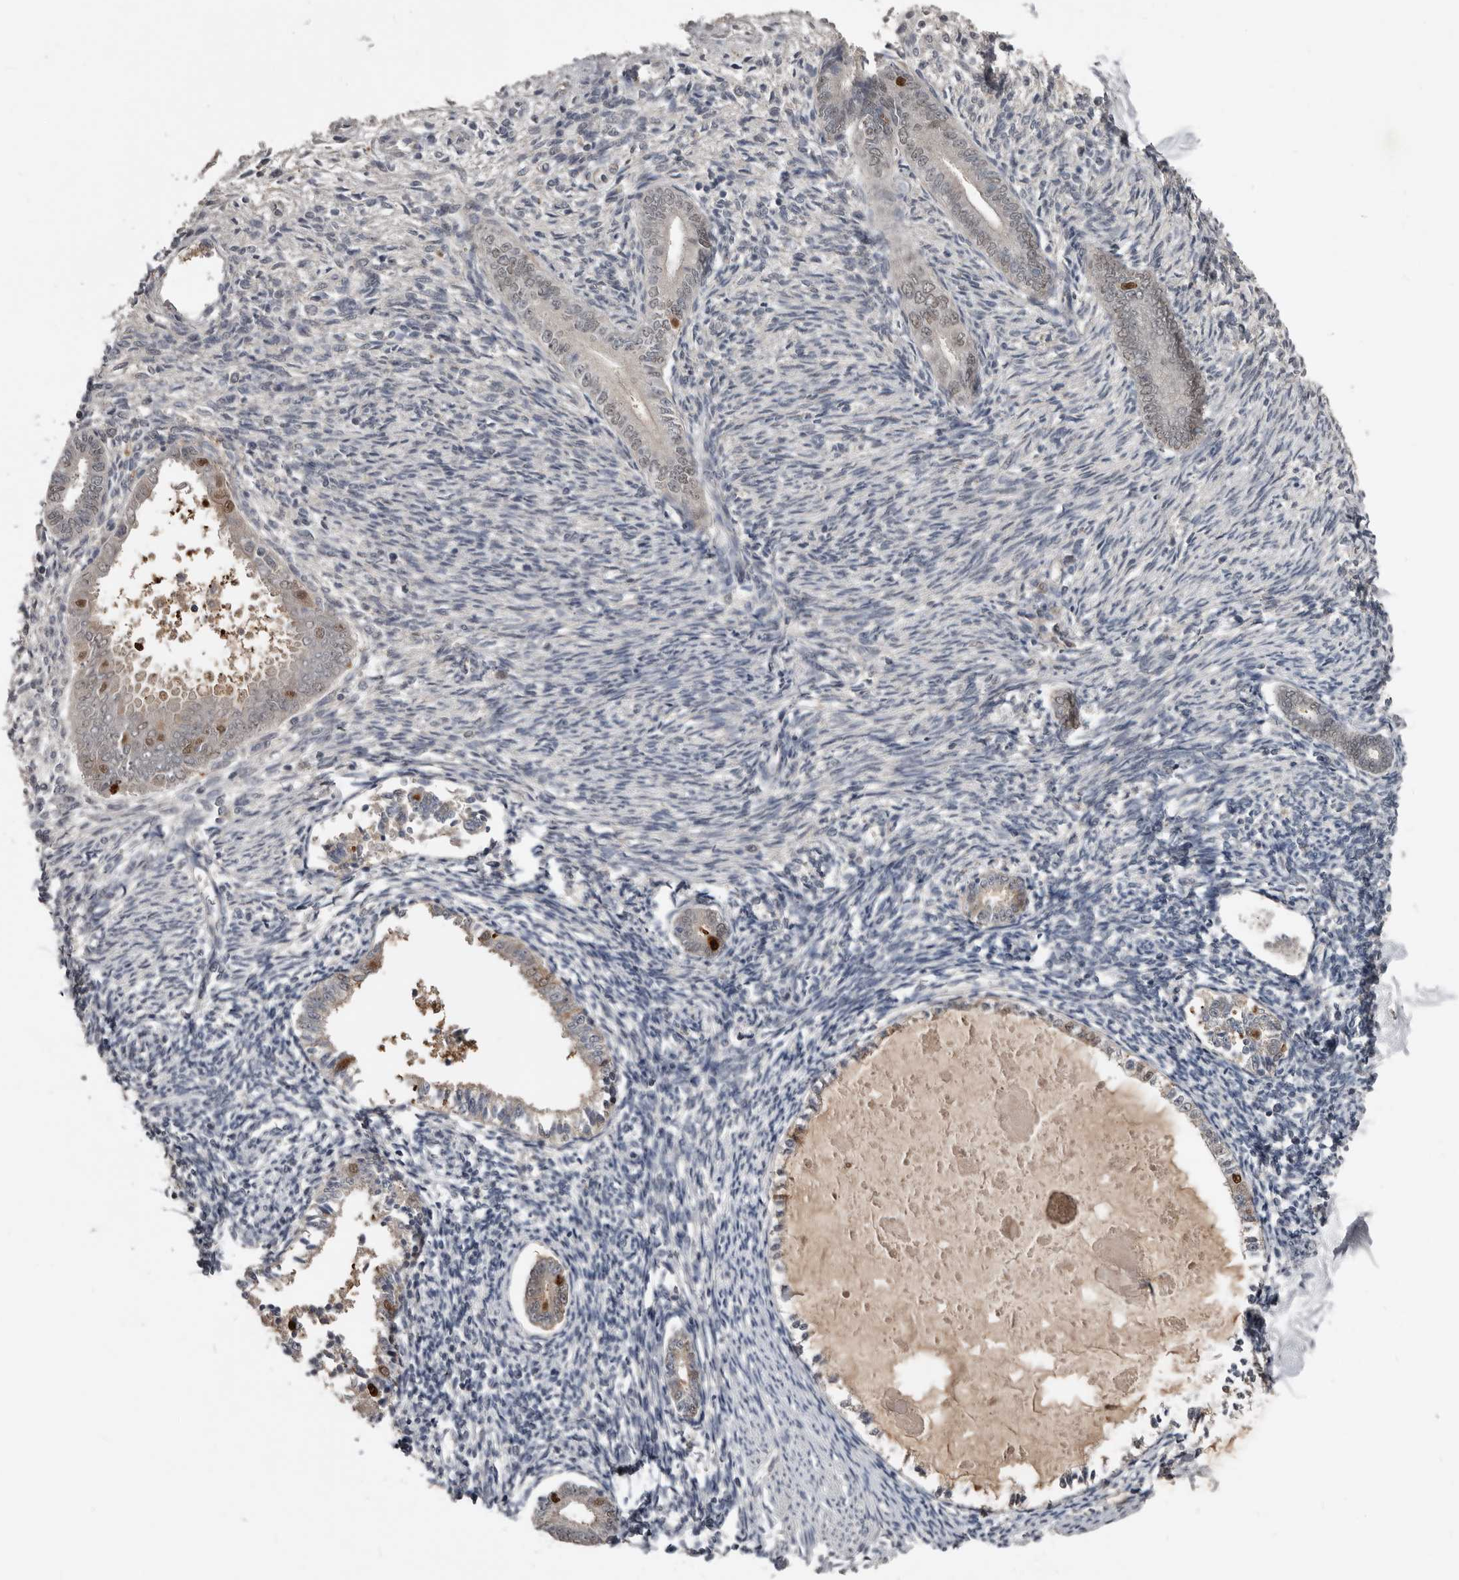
{"staining": {"intensity": "negative", "quantity": "none", "location": "none"}, "tissue": "endometrium", "cell_type": "Cells in endometrial stroma", "image_type": "normal", "snomed": [{"axis": "morphology", "description": "Normal tissue, NOS"}, {"axis": "topography", "description": "Endometrium"}], "caption": "A high-resolution micrograph shows IHC staining of normal endometrium, which demonstrates no significant expression in cells in endometrial stroma.", "gene": "RBKS", "patient": {"sex": "female", "age": 56}}